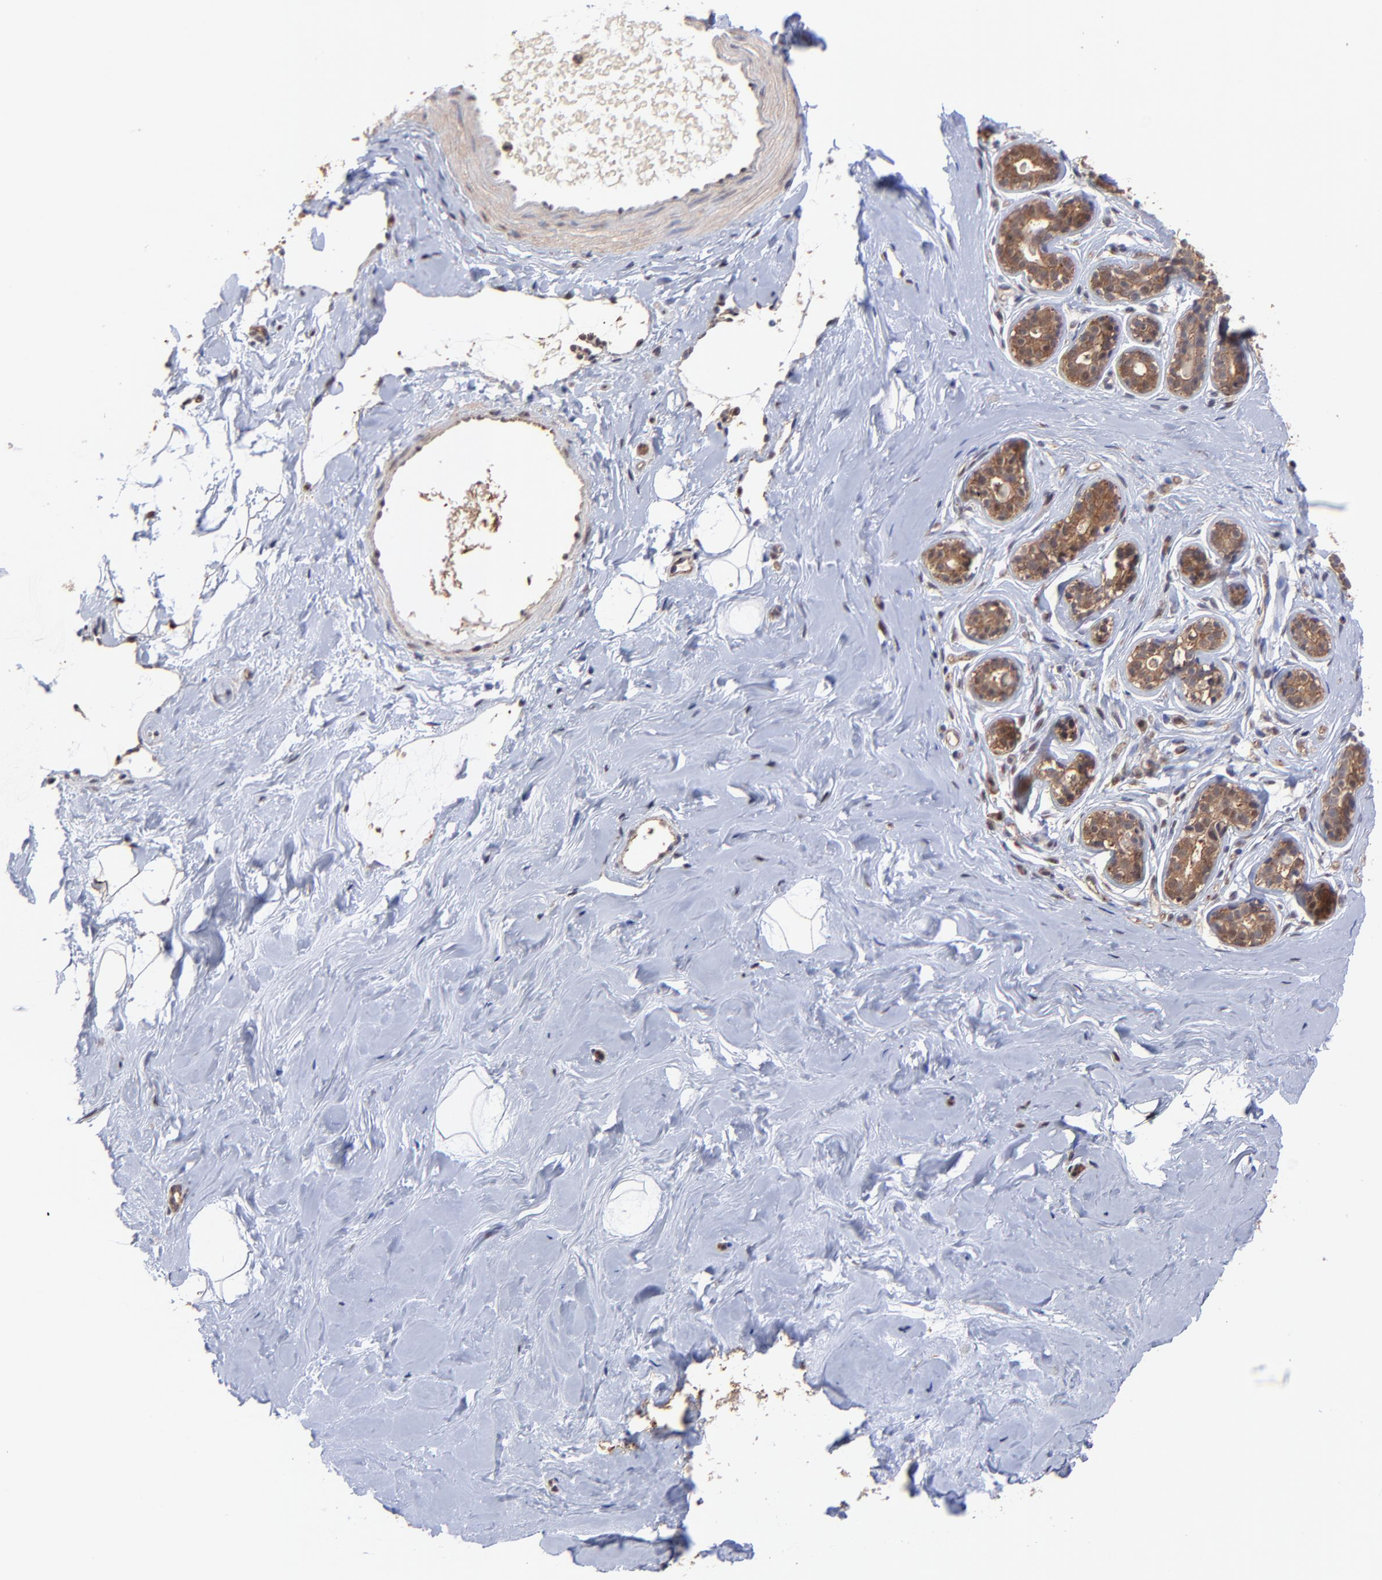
{"staining": {"intensity": "moderate", "quantity": ">75%", "location": "nuclear"}, "tissue": "breast", "cell_type": "Adipocytes", "image_type": "normal", "snomed": [{"axis": "morphology", "description": "Normal tissue, NOS"}, {"axis": "topography", "description": "Breast"}], "caption": "This micrograph displays IHC staining of normal human breast, with medium moderate nuclear staining in about >75% of adipocytes.", "gene": "PSMA6", "patient": {"sex": "female", "age": 23}}